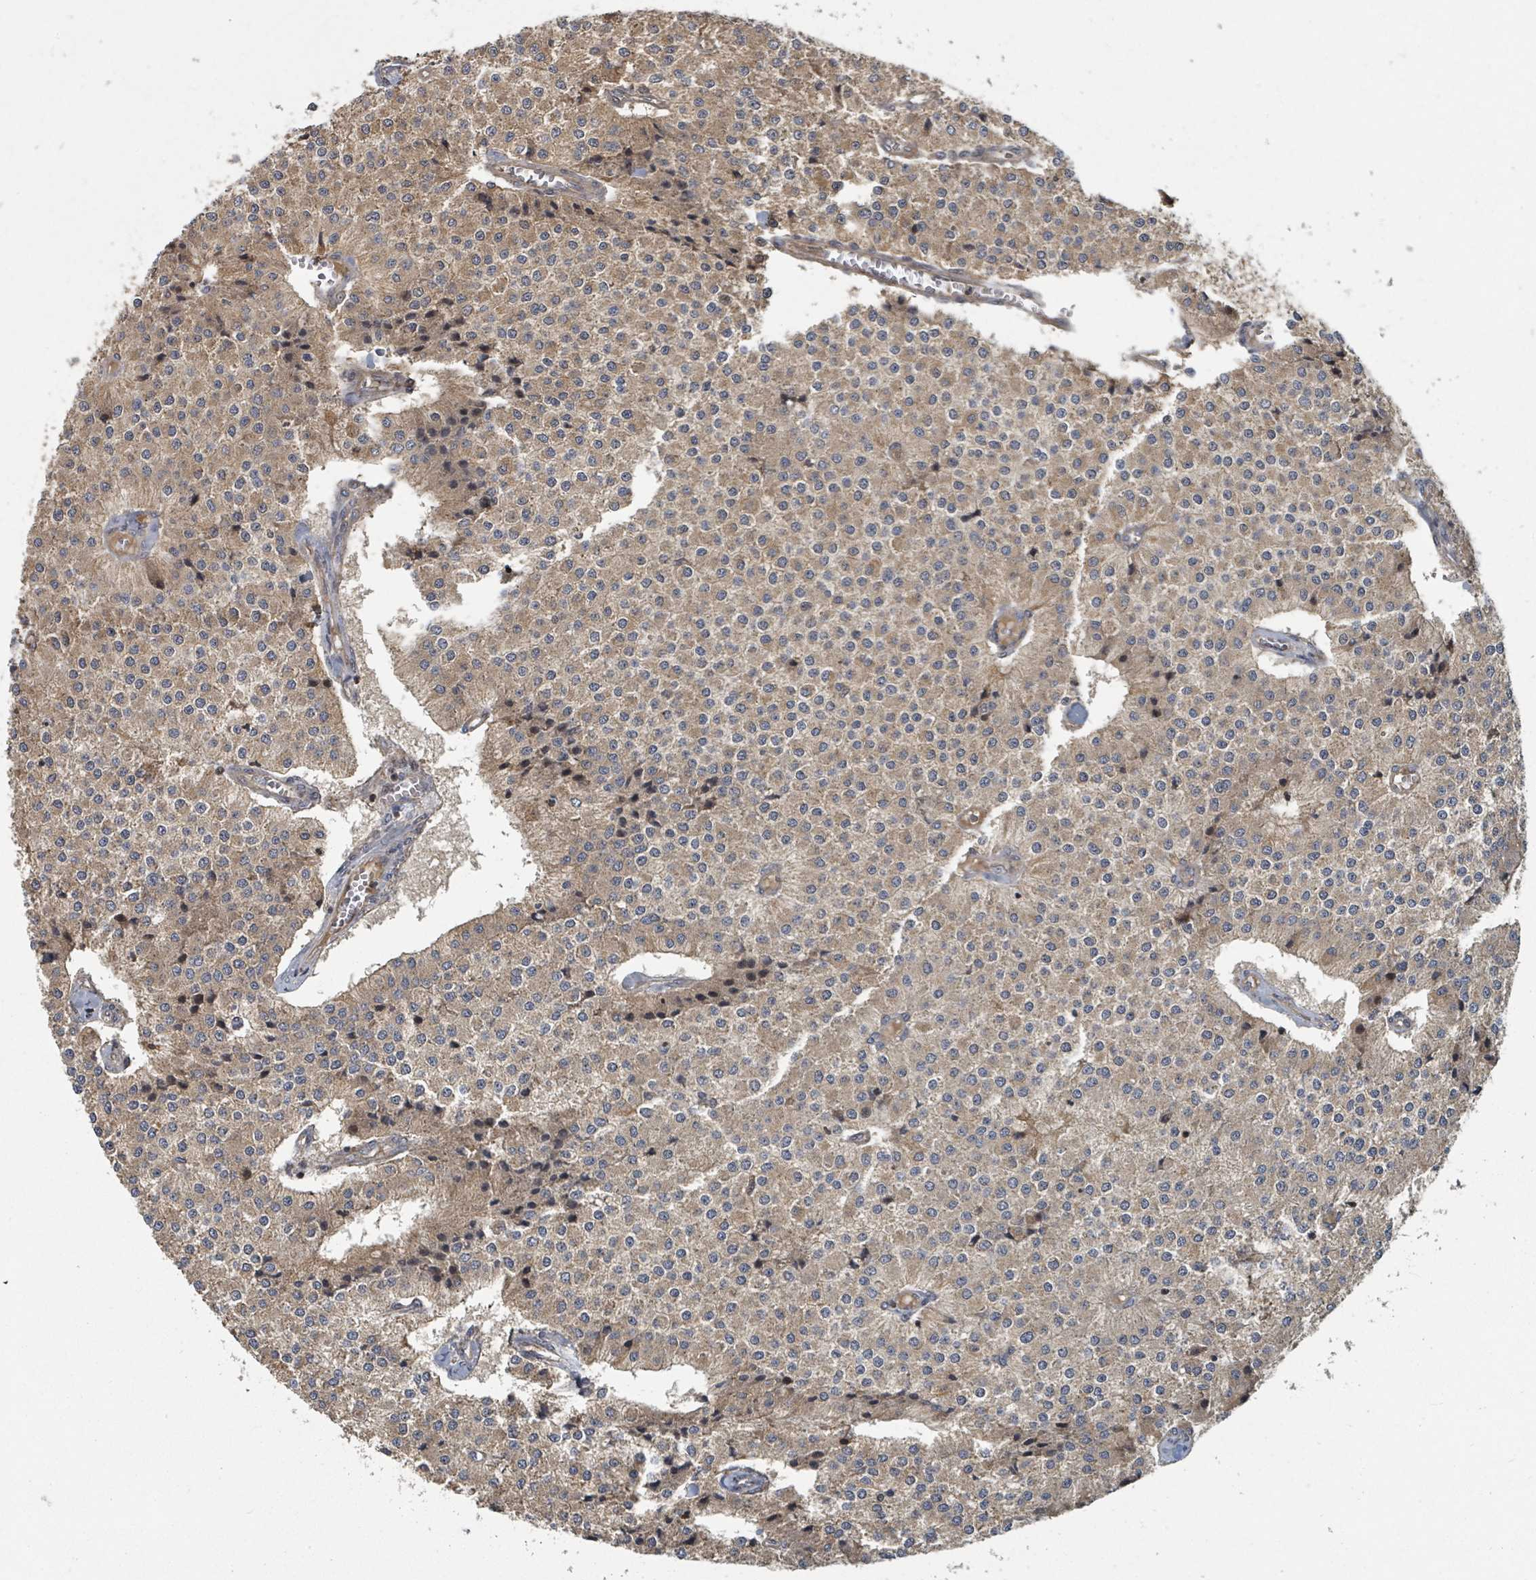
{"staining": {"intensity": "moderate", "quantity": "25%-75%", "location": "cytoplasmic/membranous"}, "tissue": "carcinoid", "cell_type": "Tumor cells", "image_type": "cancer", "snomed": [{"axis": "morphology", "description": "Carcinoid, malignant, NOS"}, {"axis": "topography", "description": "Colon"}], "caption": "A photomicrograph showing moderate cytoplasmic/membranous staining in about 25%-75% of tumor cells in carcinoid (malignant), as visualized by brown immunohistochemical staining.", "gene": "DPM1", "patient": {"sex": "female", "age": 52}}